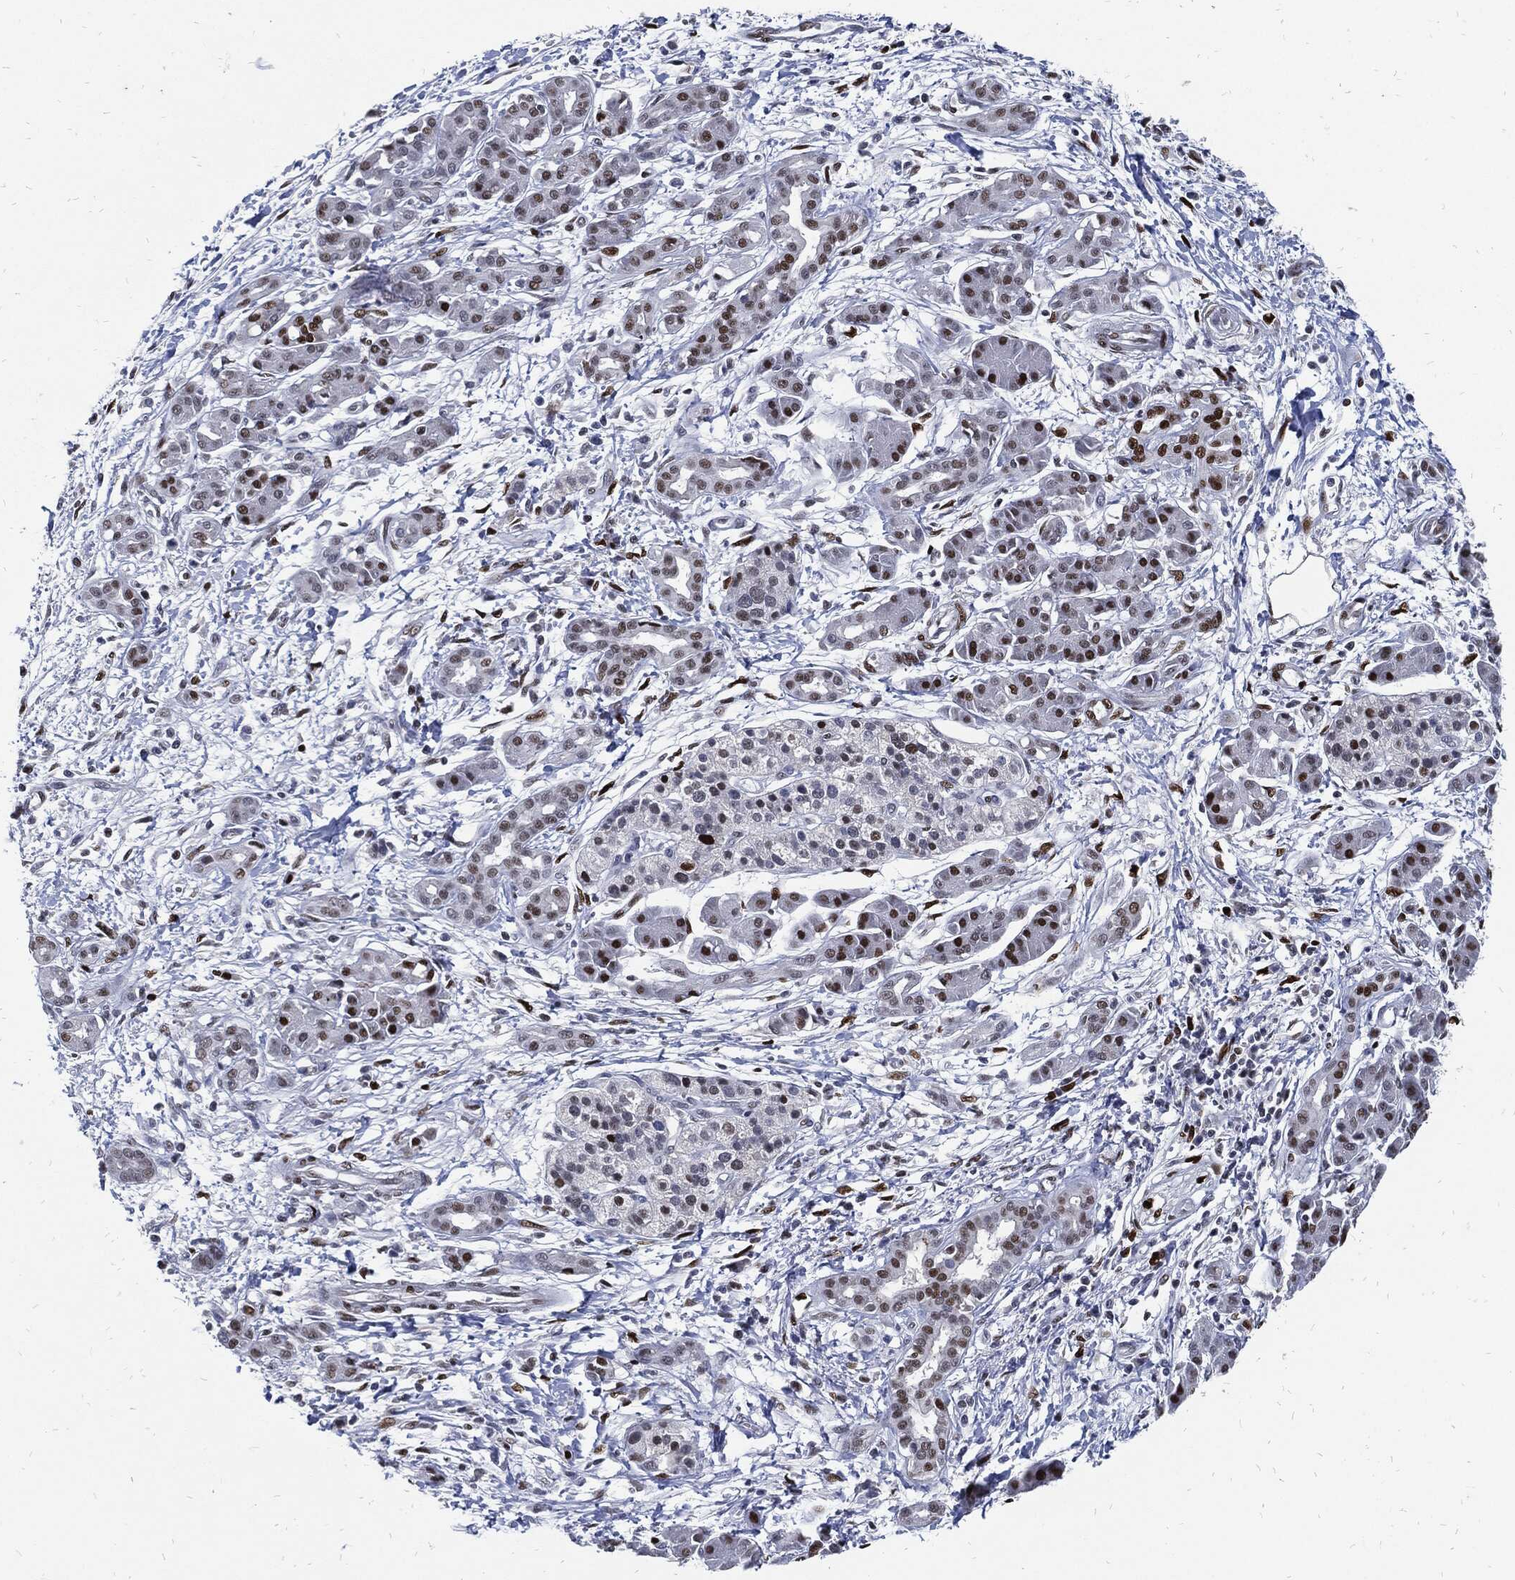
{"staining": {"intensity": "strong", "quantity": "<25%", "location": "nuclear"}, "tissue": "pancreatic cancer", "cell_type": "Tumor cells", "image_type": "cancer", "snomed": [{"axis": "morphology", "description": "Adenocarcinoma, NOS"}, {"axis": "topography", "description": "Pancreas"}], "caption": "This is an image of immunohistochemistry (IHC) staining of adenocarcinoma (pancreatic), which shows strong expression in the nuclear of tumor cells.", "gene": "JUN", "patient": {"sex": "male", "age": 72}}